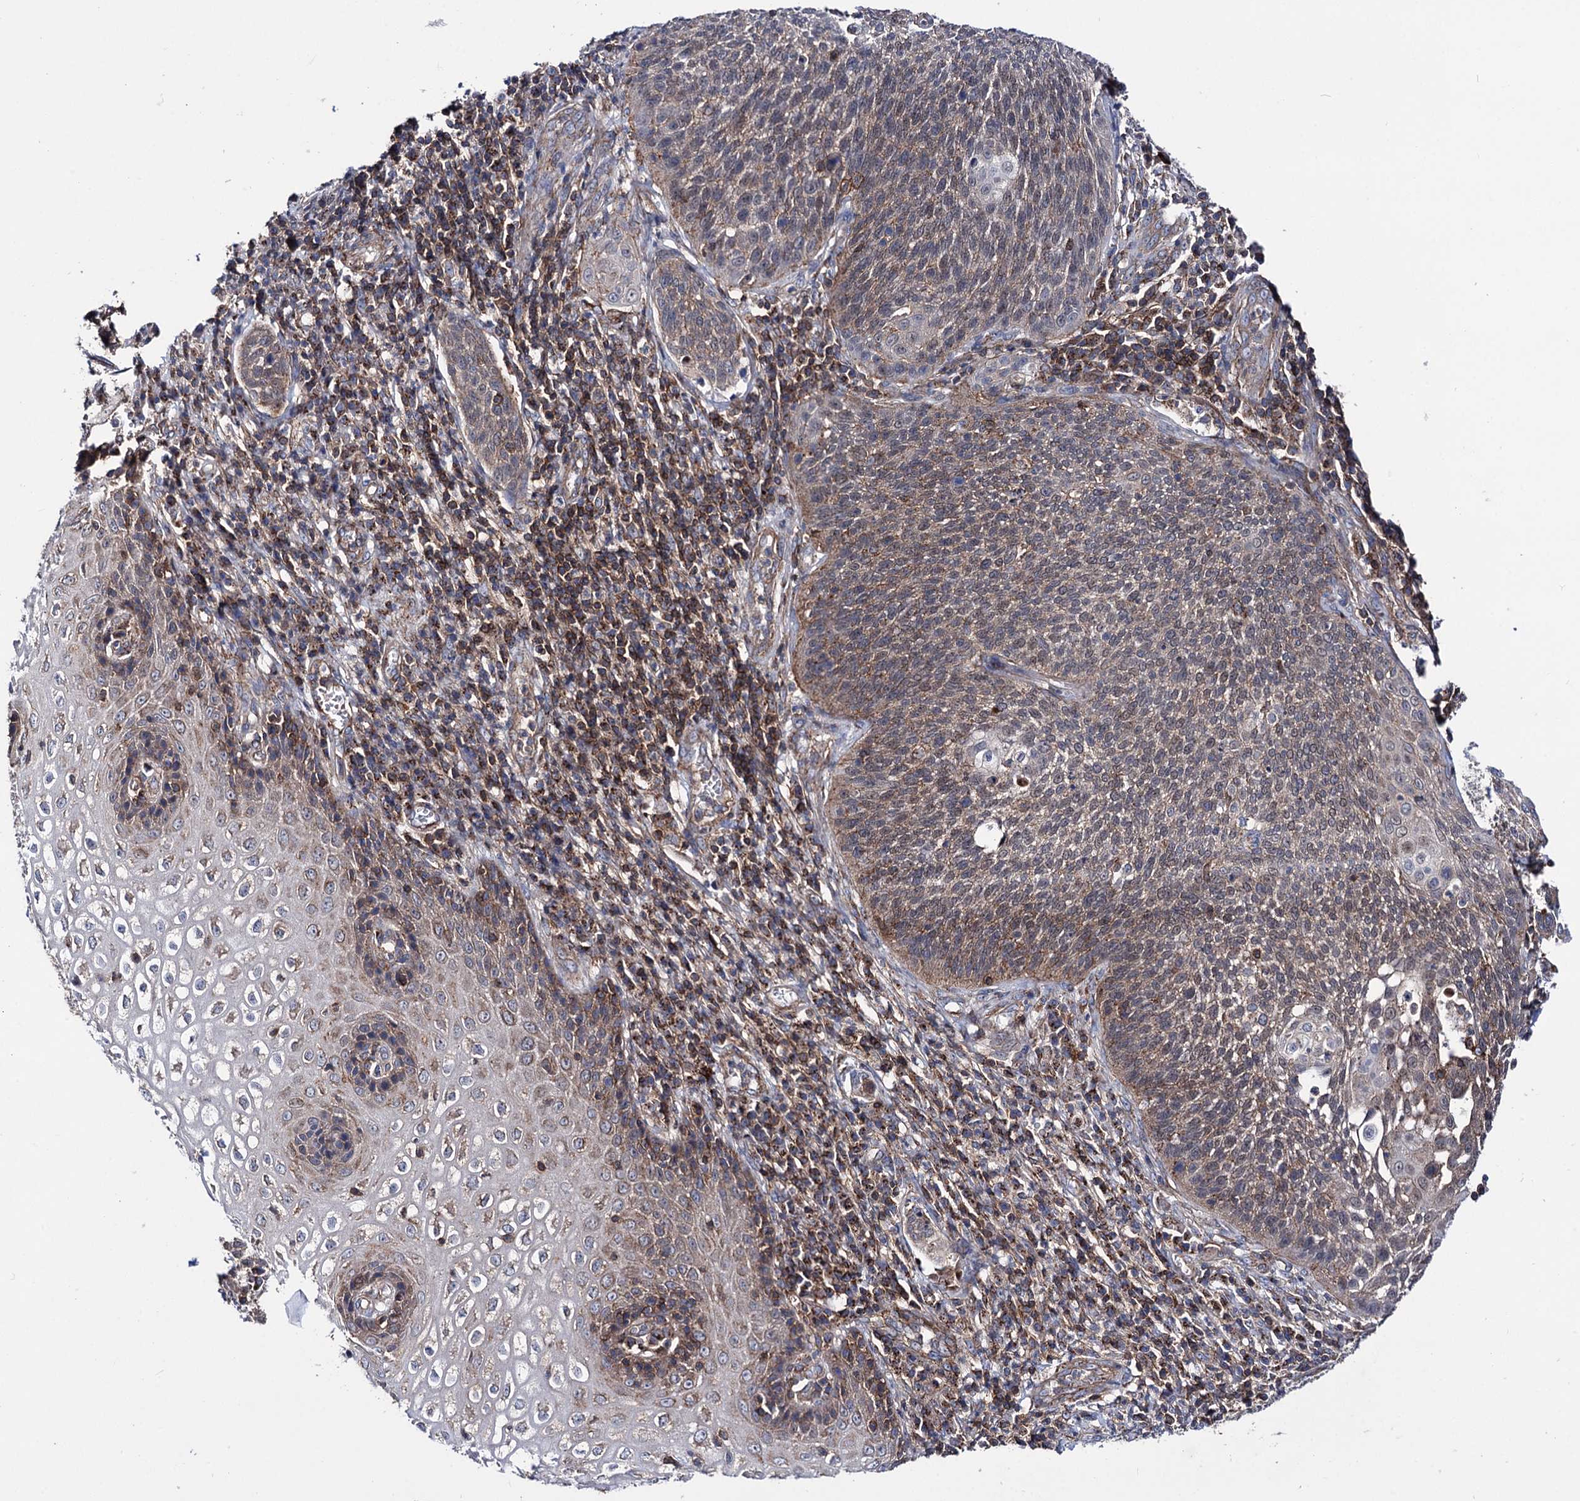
{"staining": {"intensity": "moderate", "quantity": "25%-75%", "location": "cytoplasmic/membranous"}, "tissue": "cervical cancer", "cell_type": "Tumor cells", "image_type": "cancer", "snomed": [{"axis": "morphology", "description": "Squamous cell carcinoma, NOS"}, {"axis": "topography", "description": "Cervix"}], "caption": "There is medium levels of moderate cytoplasmic/membranous expression in tumor cells of cervical squamous cell carcinoma, as demonstrated by immunohistochemical staining (brown color).", "gene": "DEF6", "patient": {"sex": "female", "age": 34}}